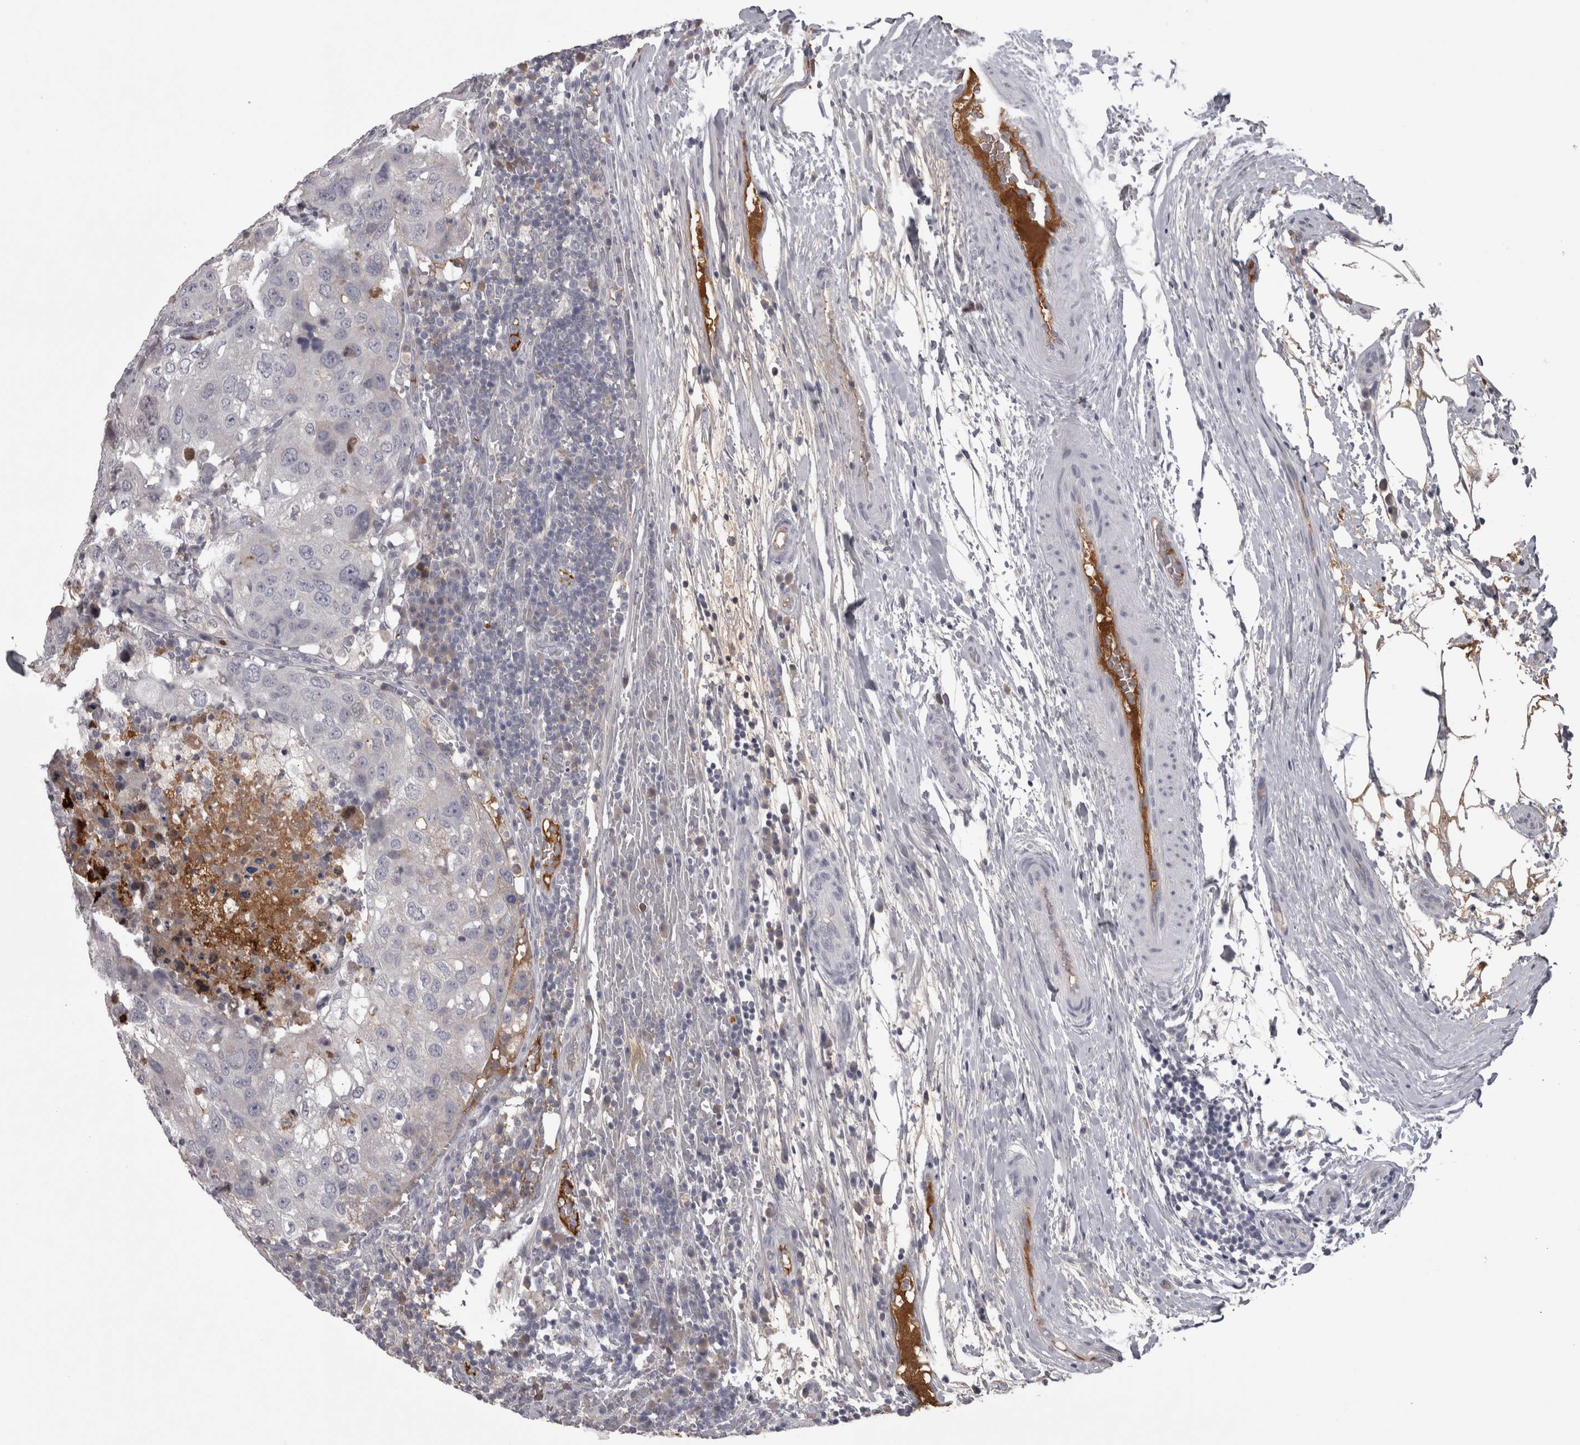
{"staining": {"intensity": "negative", "quantity": "none", "location": "none"}, "tissue": "urothelial cancer", "cell_type": "Tumor cells", "image_type": "cancer", "snomed": [{"axis": "morphology", "description": "Urothelial carcinoma, High grade"}, {"axis": "topography", "description": "Lymph node"}, {"axis": "topography", "description": "Urinary bladder"}], "caption": "Human high-grade urothelial carcinoma stained for a protein using immunohistochemistry (IHC) exhibits no positivity in tumor cells.", "gene": "SAA4", "patient": {"sex": "male", "age": 51}}